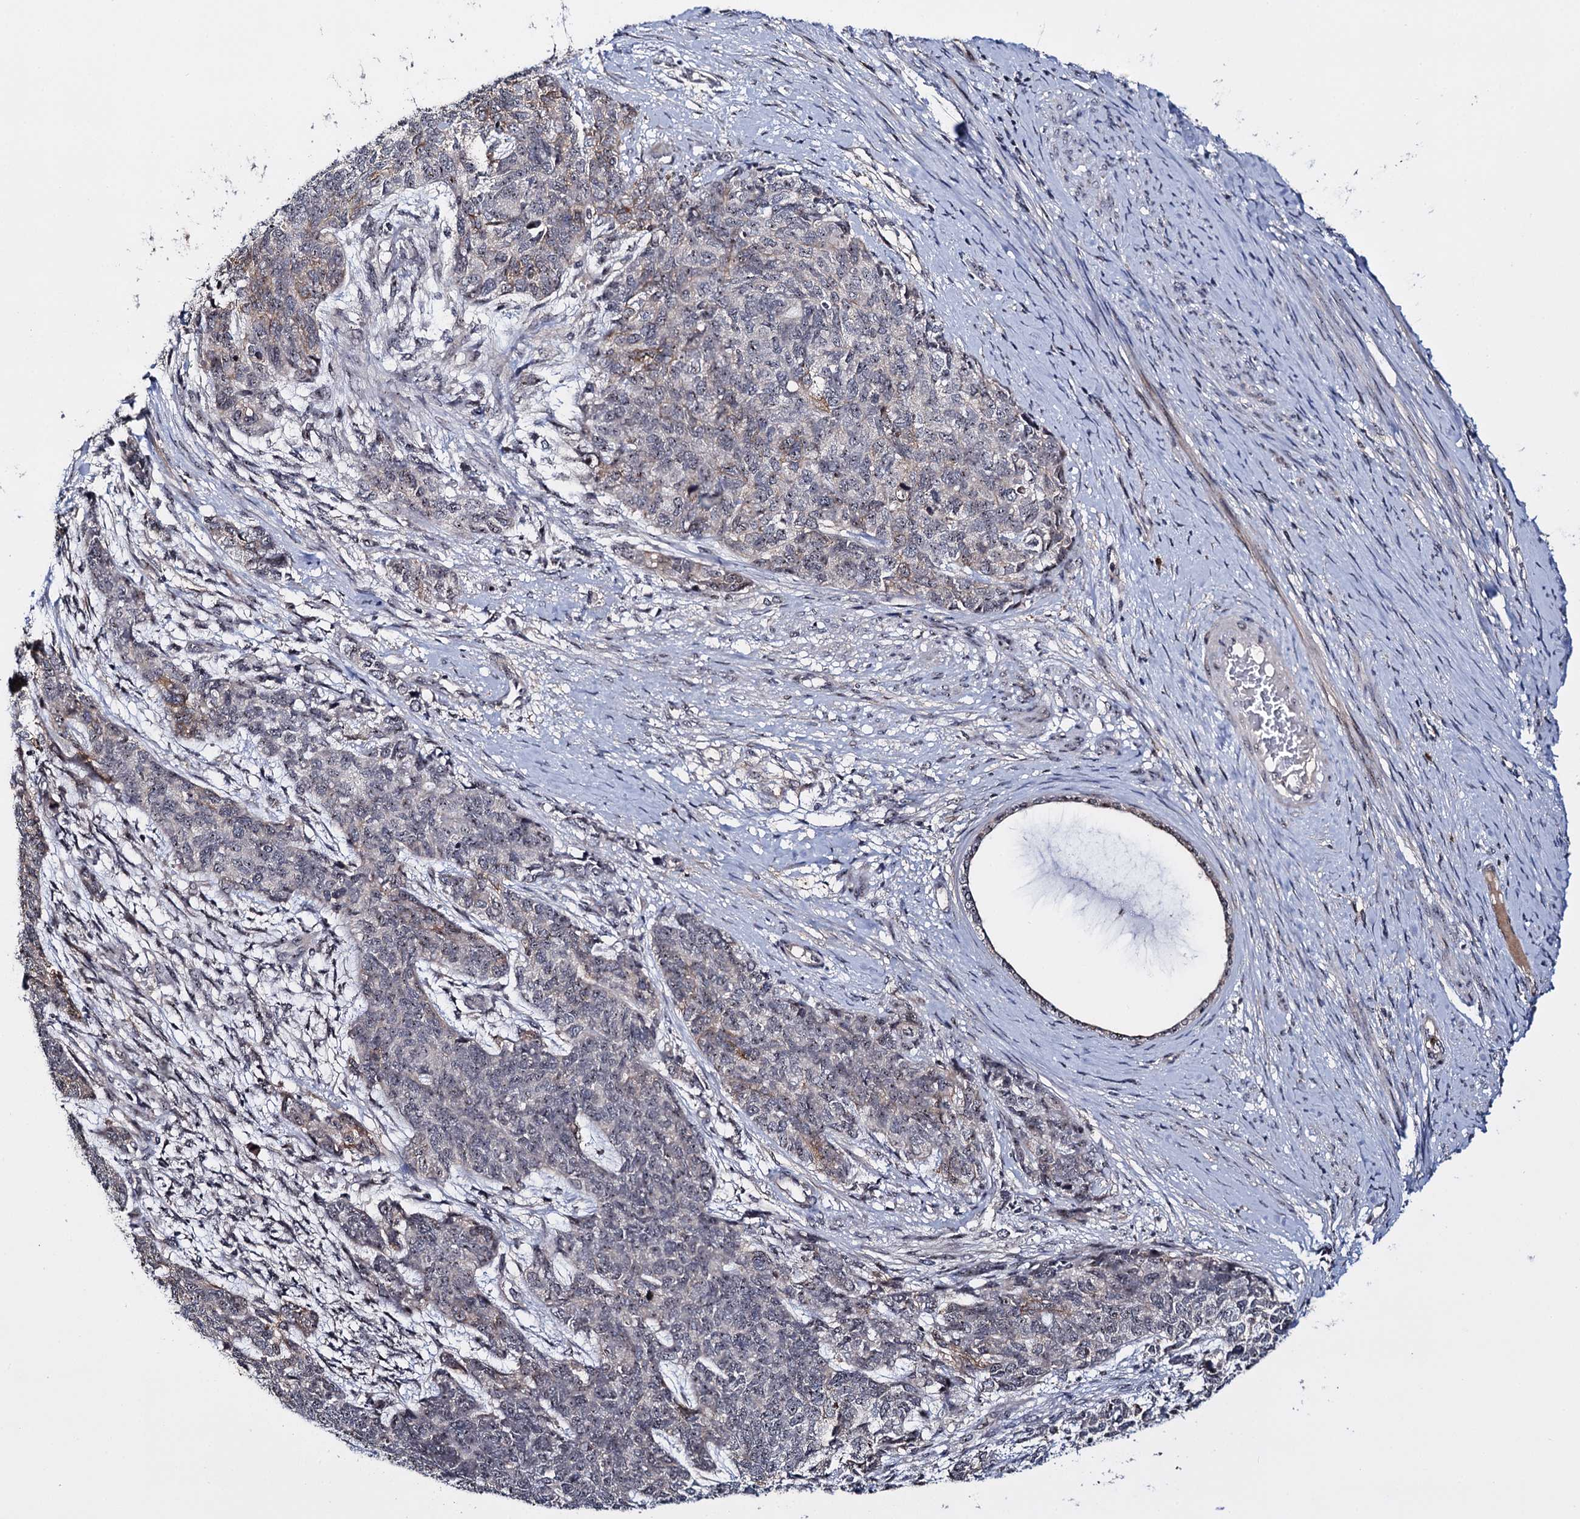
{"staining": {"intensity": "weak", "quantity": "<25%", "location": "cytoplasmic/membranous"}, "tissue": "cervical cancer", "cell_type": "Tumor cells", "image_type": "cancer", "snomed": [{"axis": "morphology", "description": "Squamous cell carcinoma, NOS"}, {"axis": "topography", "description": "Cervix"}], "caption": "This photomicrograph is of cervical squamous cell carcinoma stained with immunohistochemistry to label a protein in brown with the nuclei are counter-stained blue. There is no positivity in tumor cells.", "gene": "SUPT20H", "patient": {"sex": "female", "age": 63}}